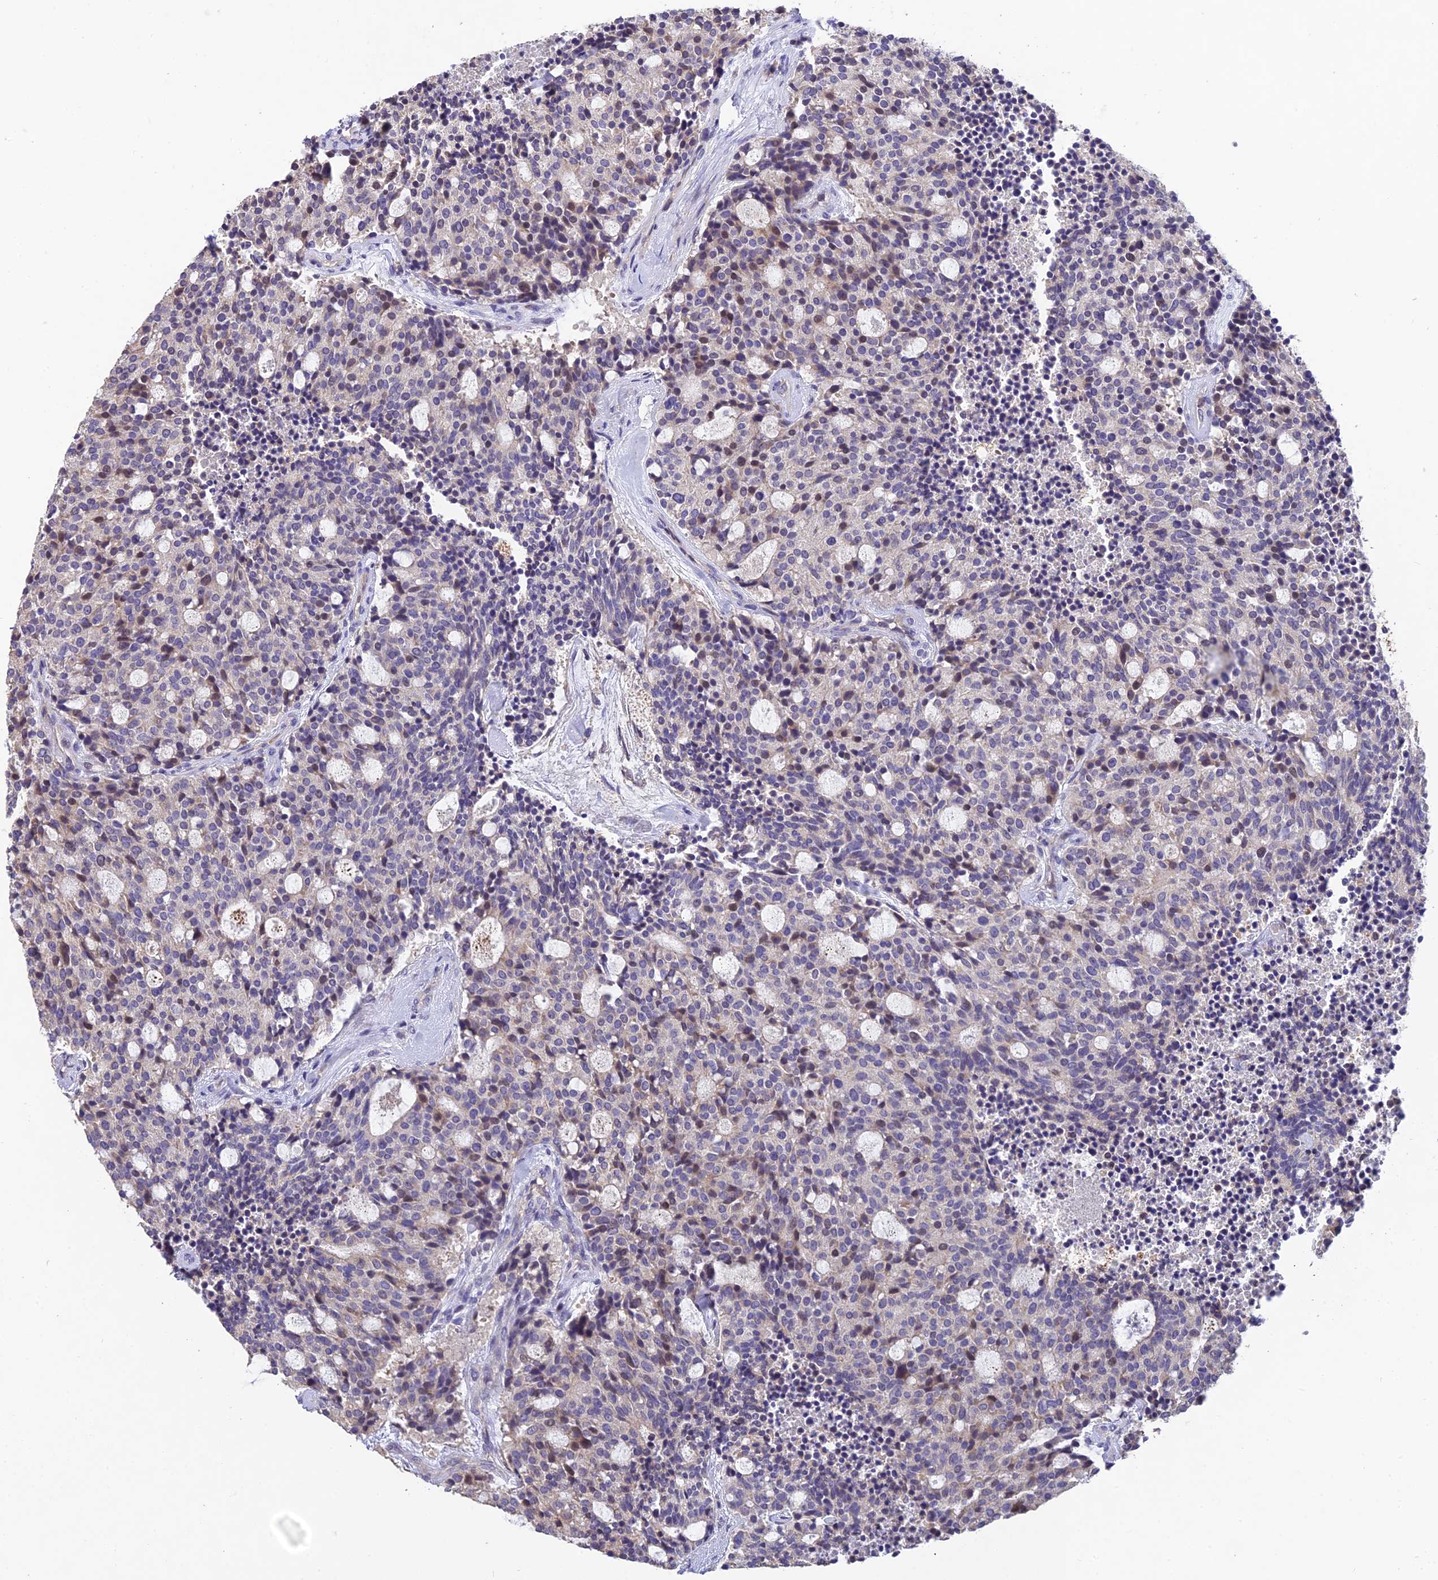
{"staining": {"intensity": "weak", "quantity": "<25%", "location": "cytoplasmic/membranous"}, "tissue": "carcinoid", "cell_type": "Tumor cells", "image_type": "cancer", "snomed": [{"axis": "morphology", "description": "Carcinoid, malignant, NOS"}, {"axis": "topography", "description": "Pancreas"}], "caption": "Carcinoid was stained to show a protein in brown. There is no significant expression in tumor cells. The staining is performed using DAB (3,3'-diaminobenzidine) brown chromogen with nuclei counter-stained in using hematoxylin.", "gene": "DENND5B", "patient": {"sex": "female", "age": 54}}